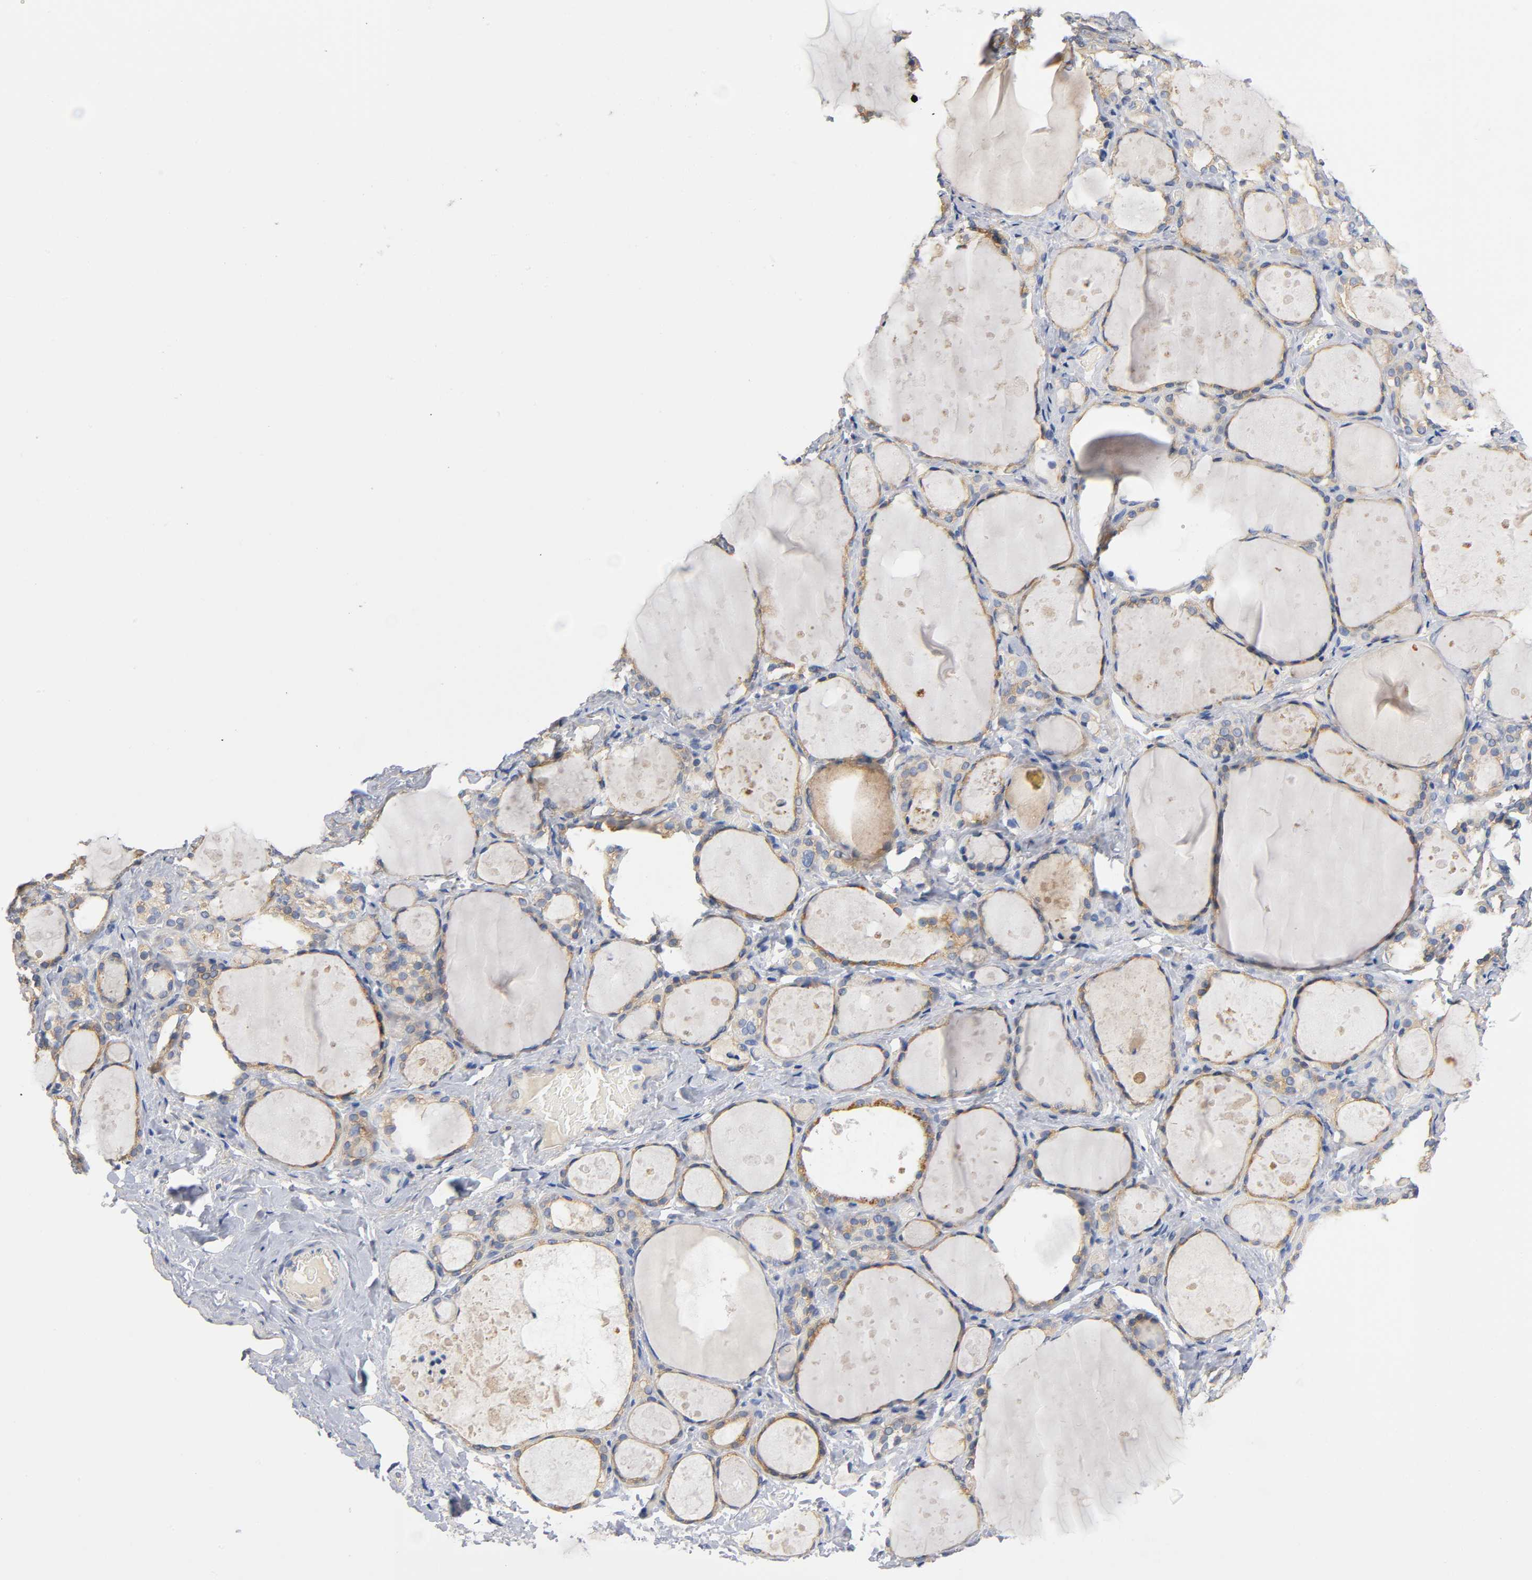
{"staining": {"intensity": "moderate", "quantity": ">75%", "location": "cytoplasmic/membranous"}, "tissue": "thyroid gland", "cell_type": "Glandular cells", "image_type": "normal", "snomed": [{"axis": "morphology", "description": "Normal tissue, NOS"}, {"axis": "topography", "description": "Thyroid gland"}], "caption": "This is a micrograph of immunohistochemistry staining of unremarkable thyroid gland, which shows moderate positivity in the cytoplasmic/membranous of glandular cells.", "gene": "TNC", "patient": {"sex": "female", "age": 75}}